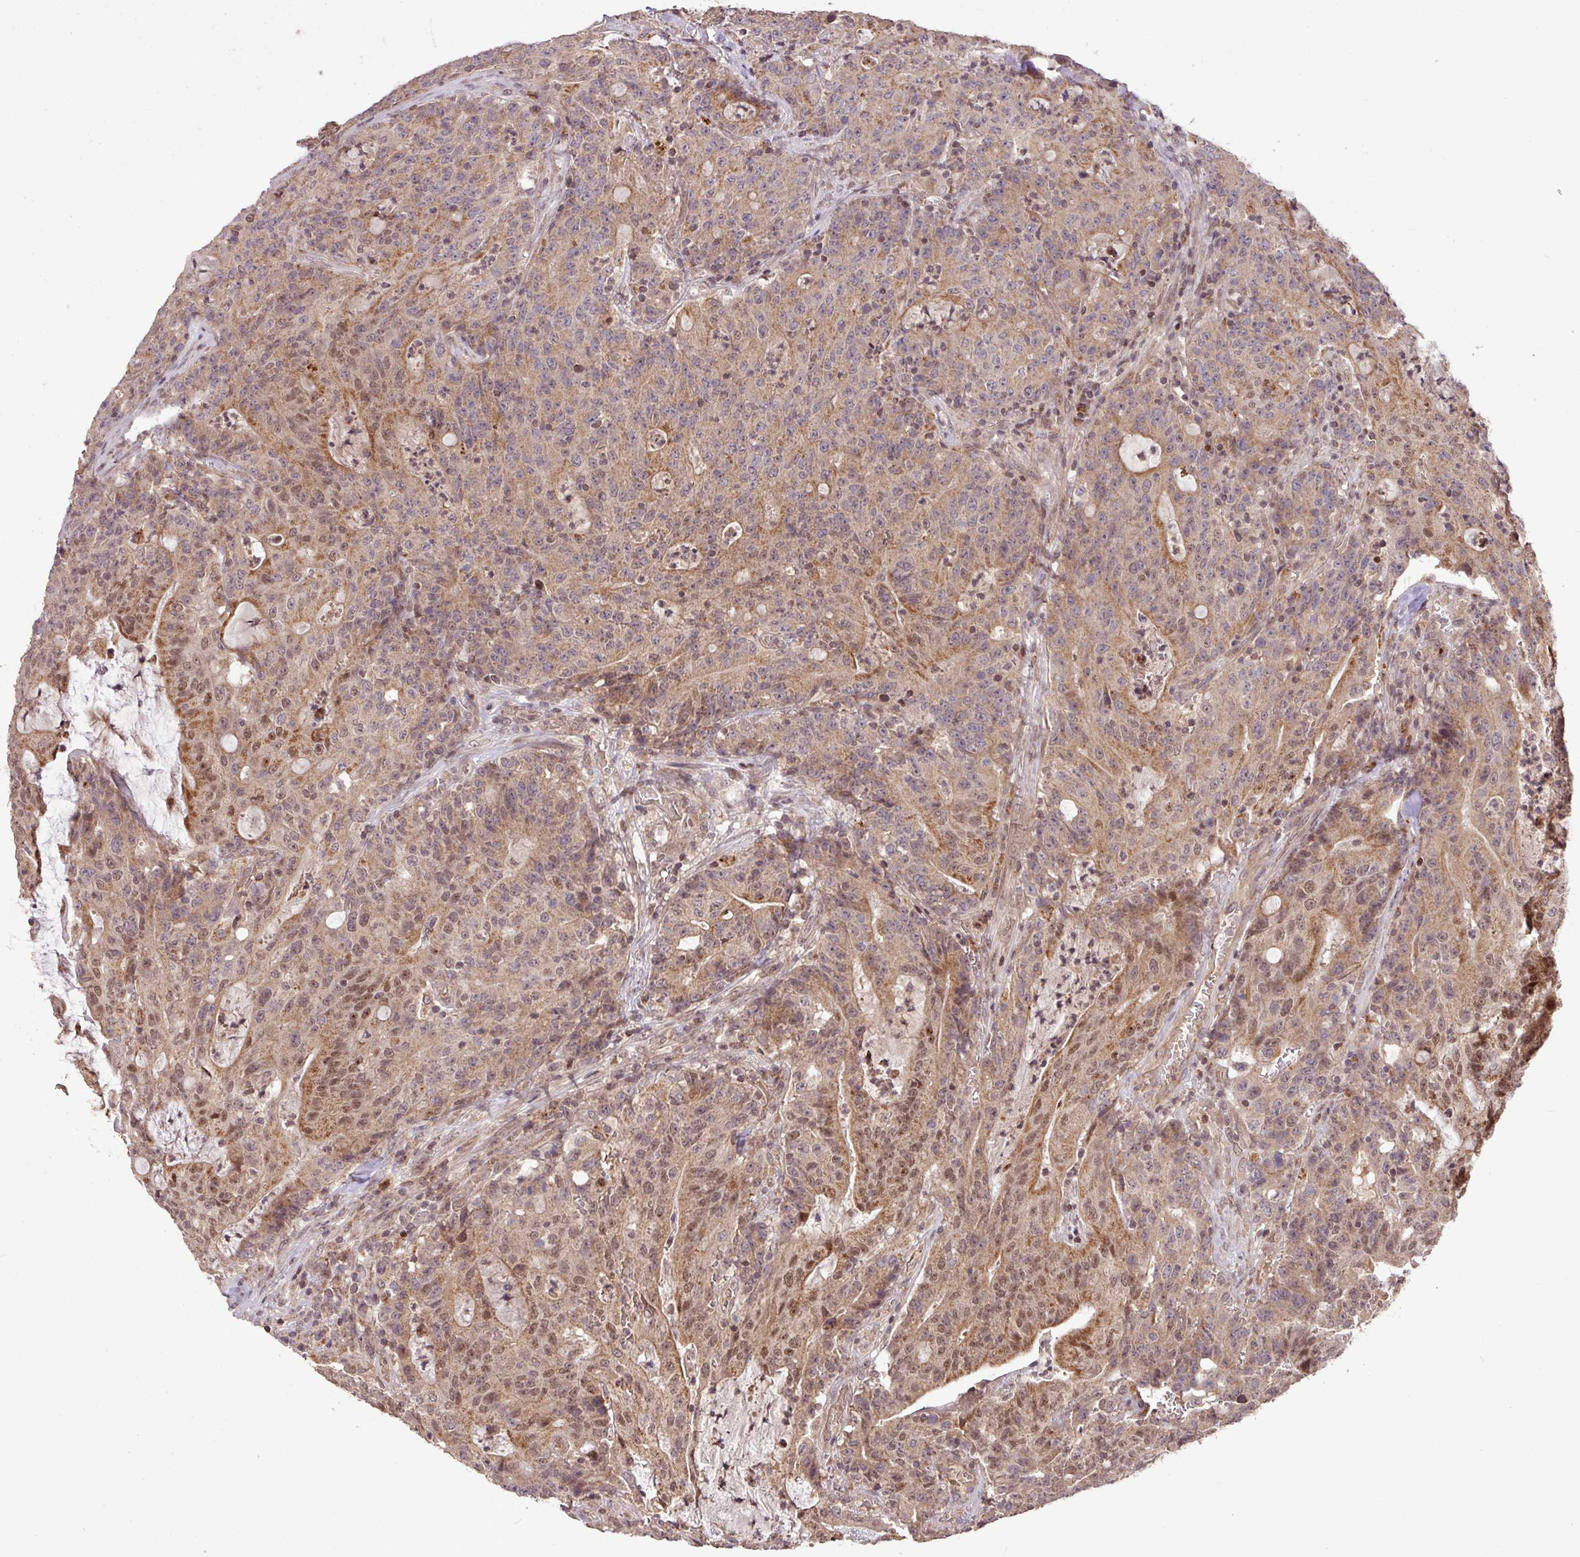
{"staining": {"intensity": "moderate", "quantity": ">75%", "location": "cytoplasmic/membranous,nuclear"}, "tissue": "colorectal cancer", "cell_type": "Tumor cells", "image_type": "cancer", "snomed": [{"axis": "morphology", "description": "Adenocarcinoma, NOS"}, {"axis": "topography", "description": "Colon"}], "caption": "Human colorectal cancer (adenocarcinoma) stained with a brown dye exhibits moderate cytoplasmic/membranous and nuclear positive expression in about >75% of tumor cells.", "gene": "YPEL3", "patient": {"sex": "male", "age": 83}}